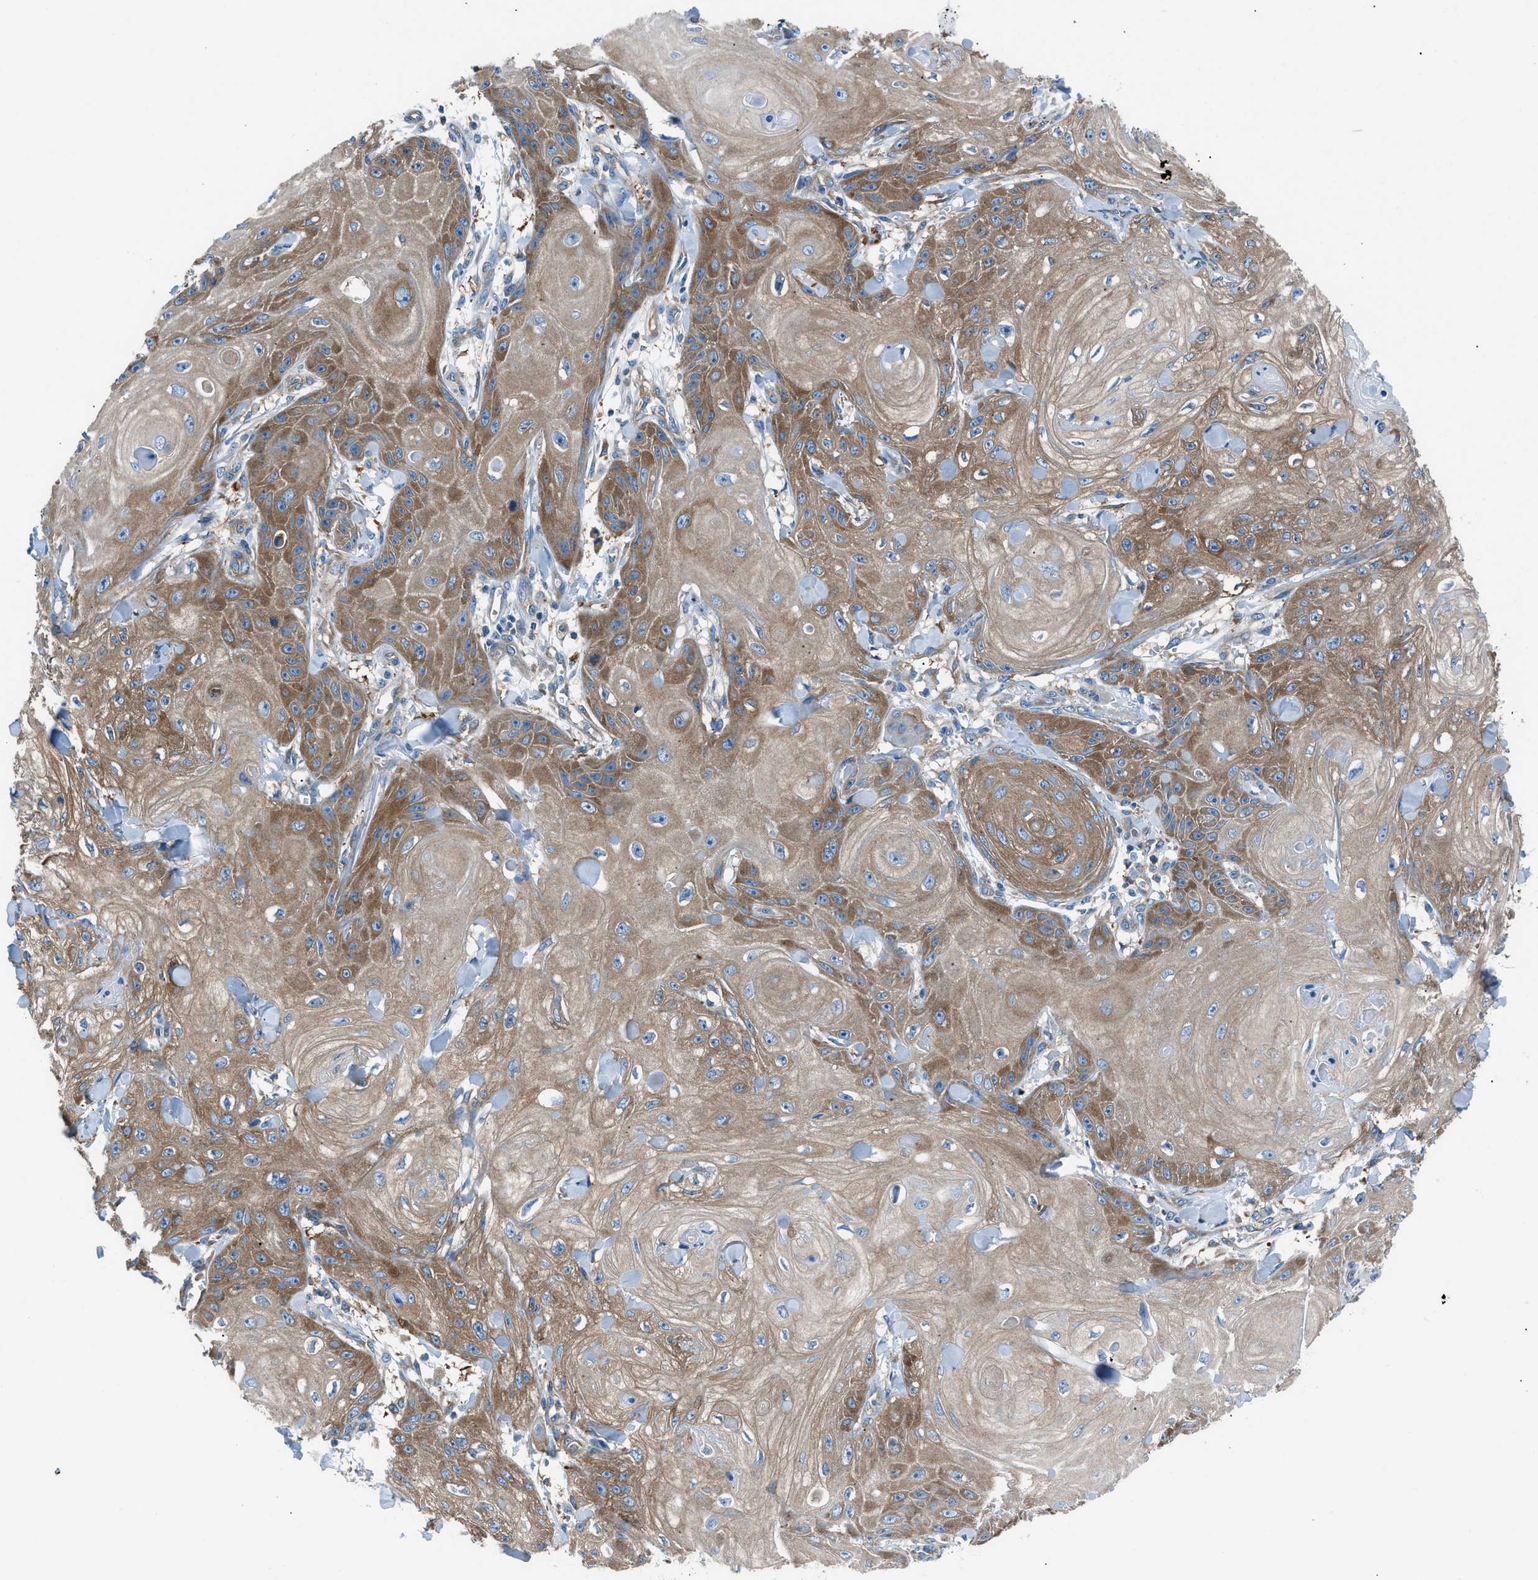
{"staining": {"intensity": "moderate", "quantity": ">75%", "location": "cytoplasmic/membranous"}, "tissue": "skin cancer", "cell_type": "Tumor cells", "image_type": "cancer", "snomed": [{"axis": "morphology", "description": "Squamous cell carcinoma, NOS"}, {"axis": "topography", "description": "Skin"}], "caption": "Human skin squamous cell carcinoma stained with a brown dye exhibits moderate cytoplasmic/membranous positive expression in approximately >75% of tumor cells.", "gene": "SARS1", "patient": {"sex": "male", "age": 74}}